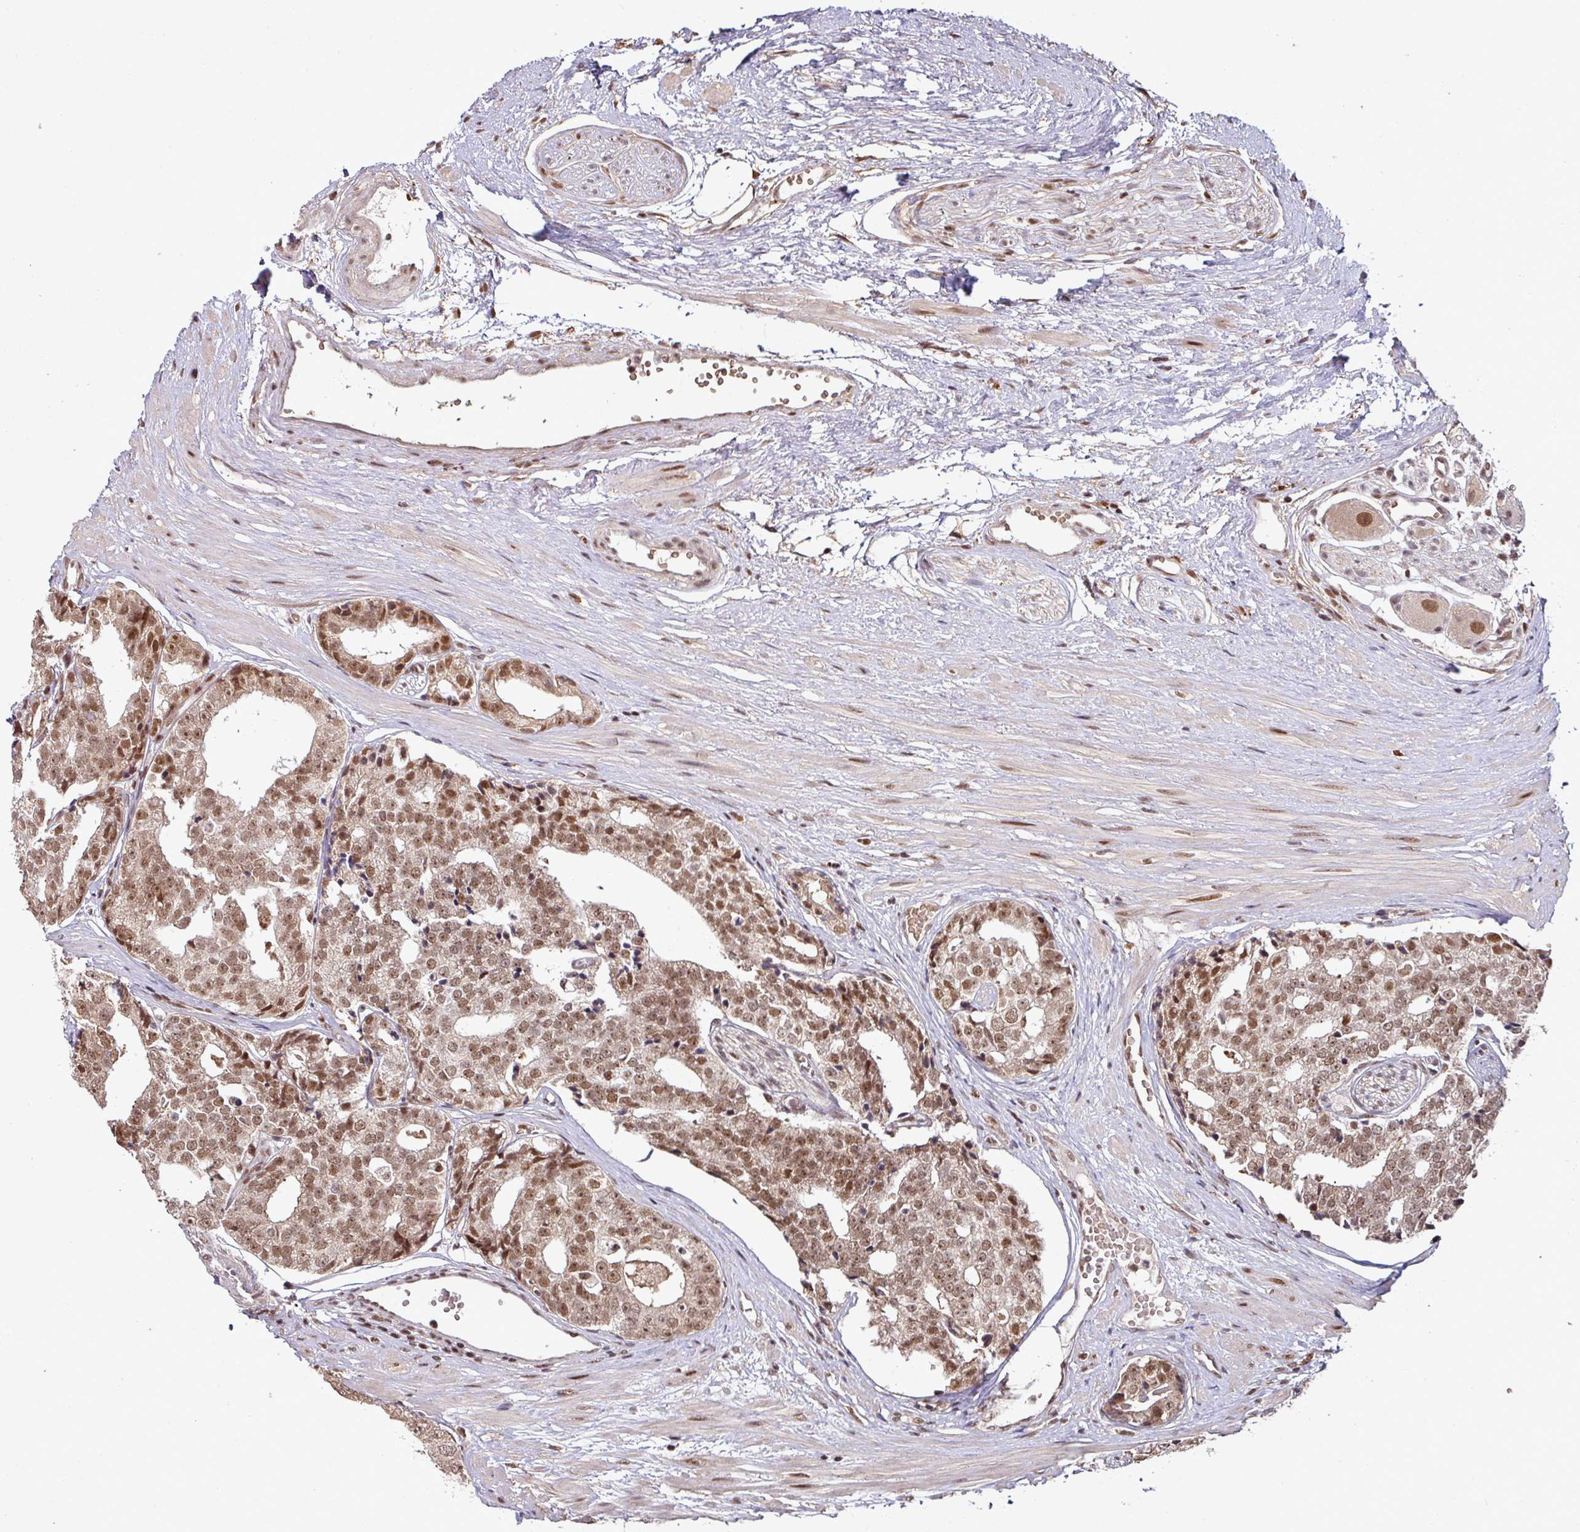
{"staining": {"intensity": "moderate", "quantity": ">75%", "location": "nuclear"}, "tissue": "prostate cancer", "cell_type": "Tumor cells", "image_type": "cancer", "snomed": [{"axis": "morphology", "description": "Adenocarcinoma, High grade"}, {"axis": "topography", "description": "Prostate"}], "caption": "Prostate cancer (adenocarcinoma (high-grade)) stained with a protein marker shows moderate staining in tumor cells.", "gene": "PHF23", "patient": {"sex": "male", "age": 71}}